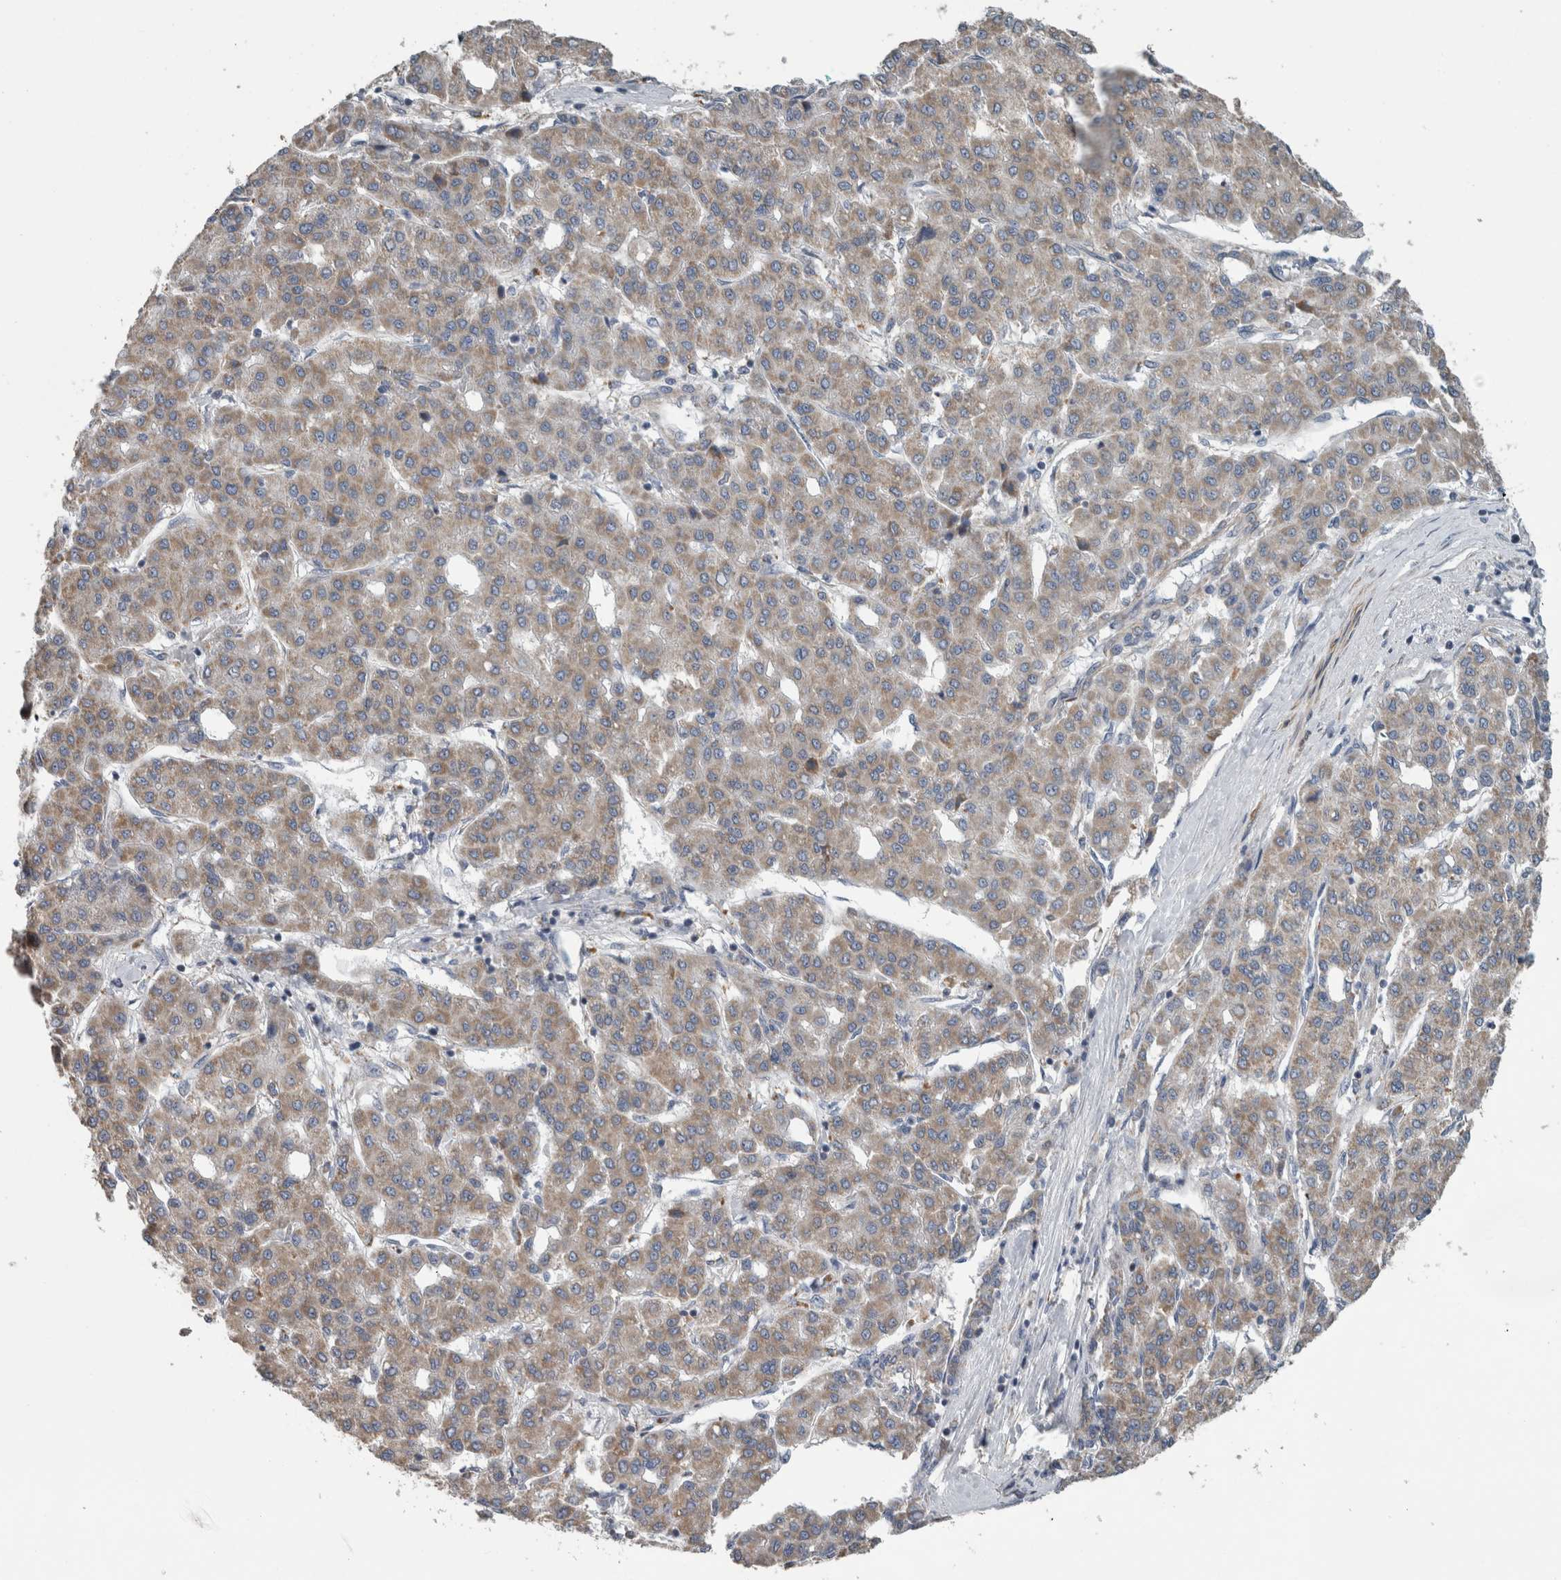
{"staining": {"intensity": "moderate", "quantity": ">75%", "location": "cytoplasmic/membranous"}, "tissue": "liver cancer", "cell_type": "Tumor cells", "image_type": "cancer", "snomed": [{"axis": "morphology", "description": "Carcinoma, Hepatocellular, NOS"}, {"axis": "topography", "description": "Liver"}], "caption": "This is a histology image of immunohistochemistry staining of liver cancer (hepatocellular carcinoma), which shows moderate expression in the cytoplasmic/membranous of tumor cells.", "gene": "ARMC1", "patient": {"sex": "male", "age": 65}}